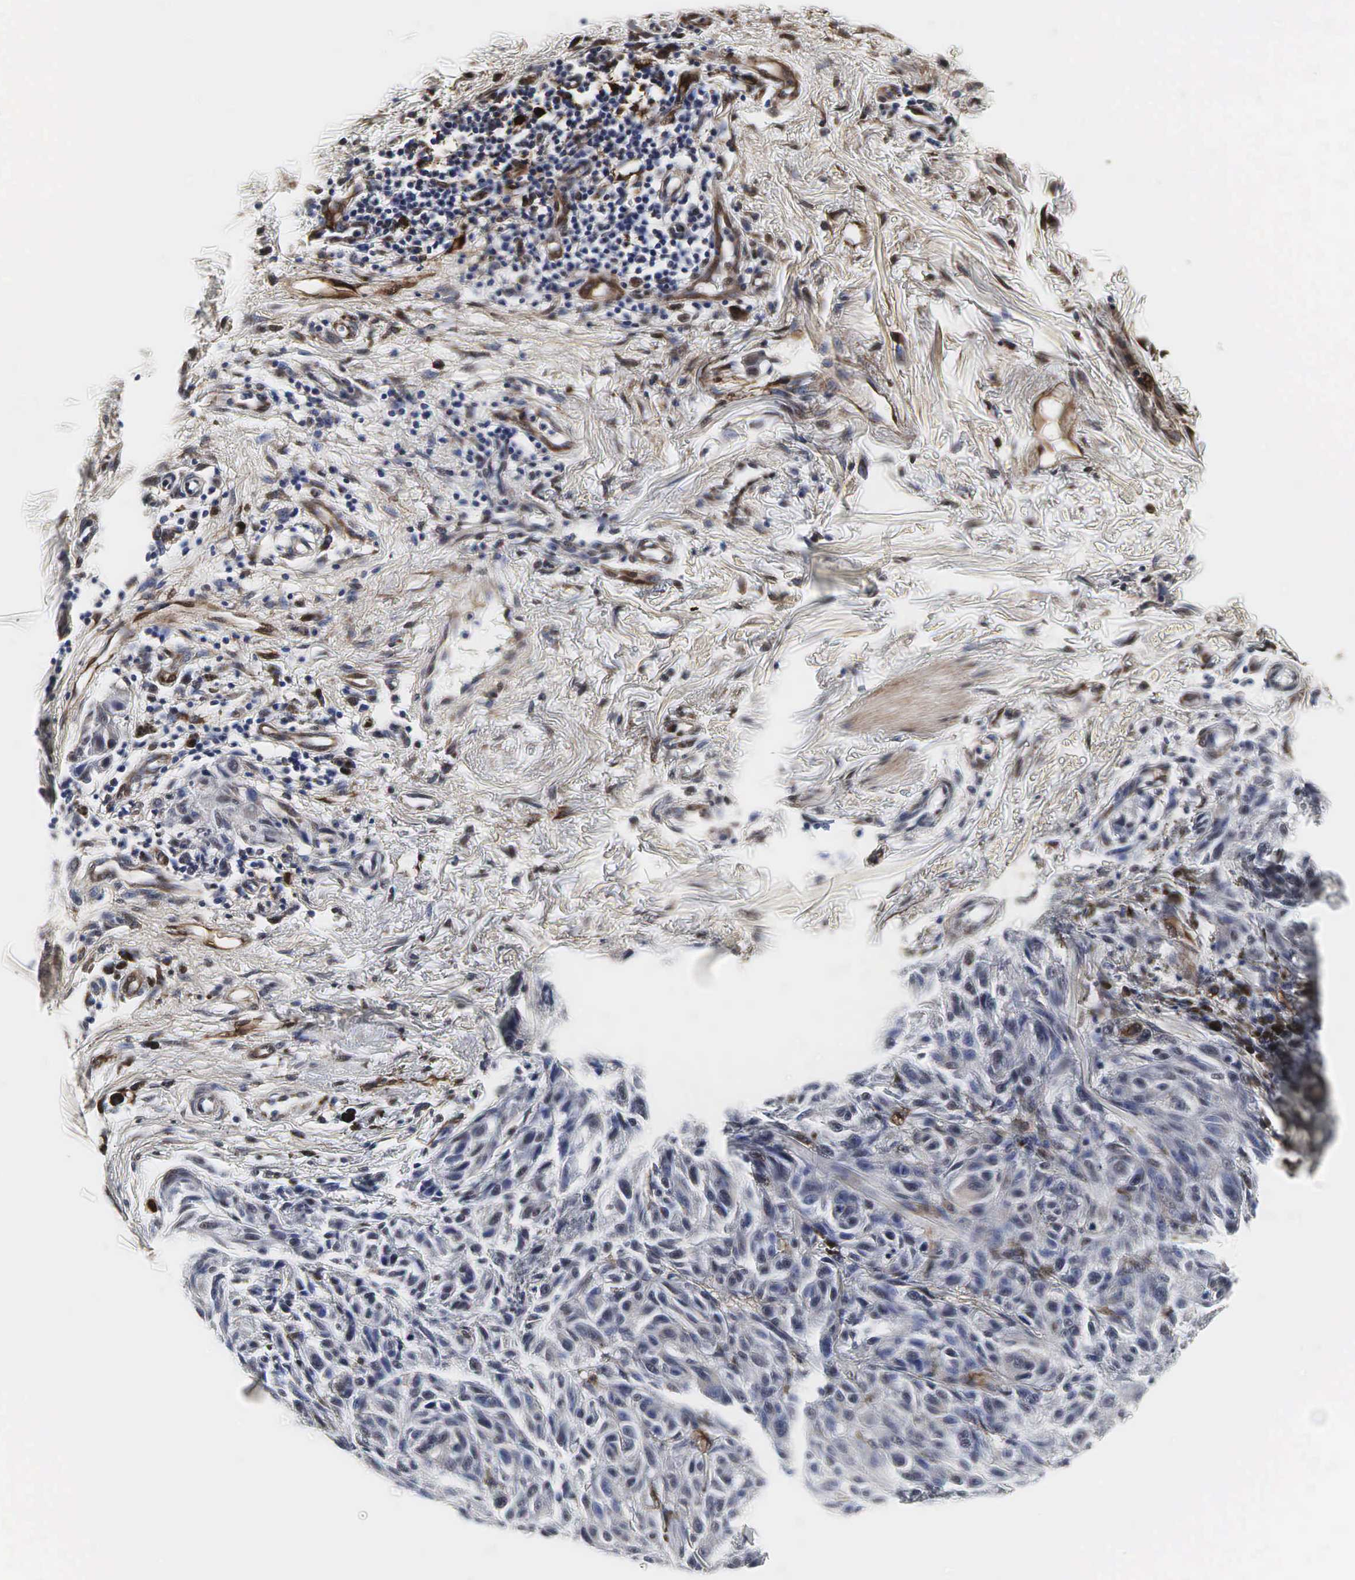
{"staining": {"intensity": "weak", "quantity": "<25%", "location": "cytoplasmic/membranous"}, "tissue": "melanoma", "cell_type": "Tumor cells", "image_type": "cancer", "snomed": [{"axis": "morphology", "description": "Malignant melanoma, NOS"}, {"axis": "topography", "description": "Skin"}], "caption": "The image demonstrates no staining of tumor cells in melanoma.", "gene": "SPIN1", "patient": {"sex": "male", "age": 70}}